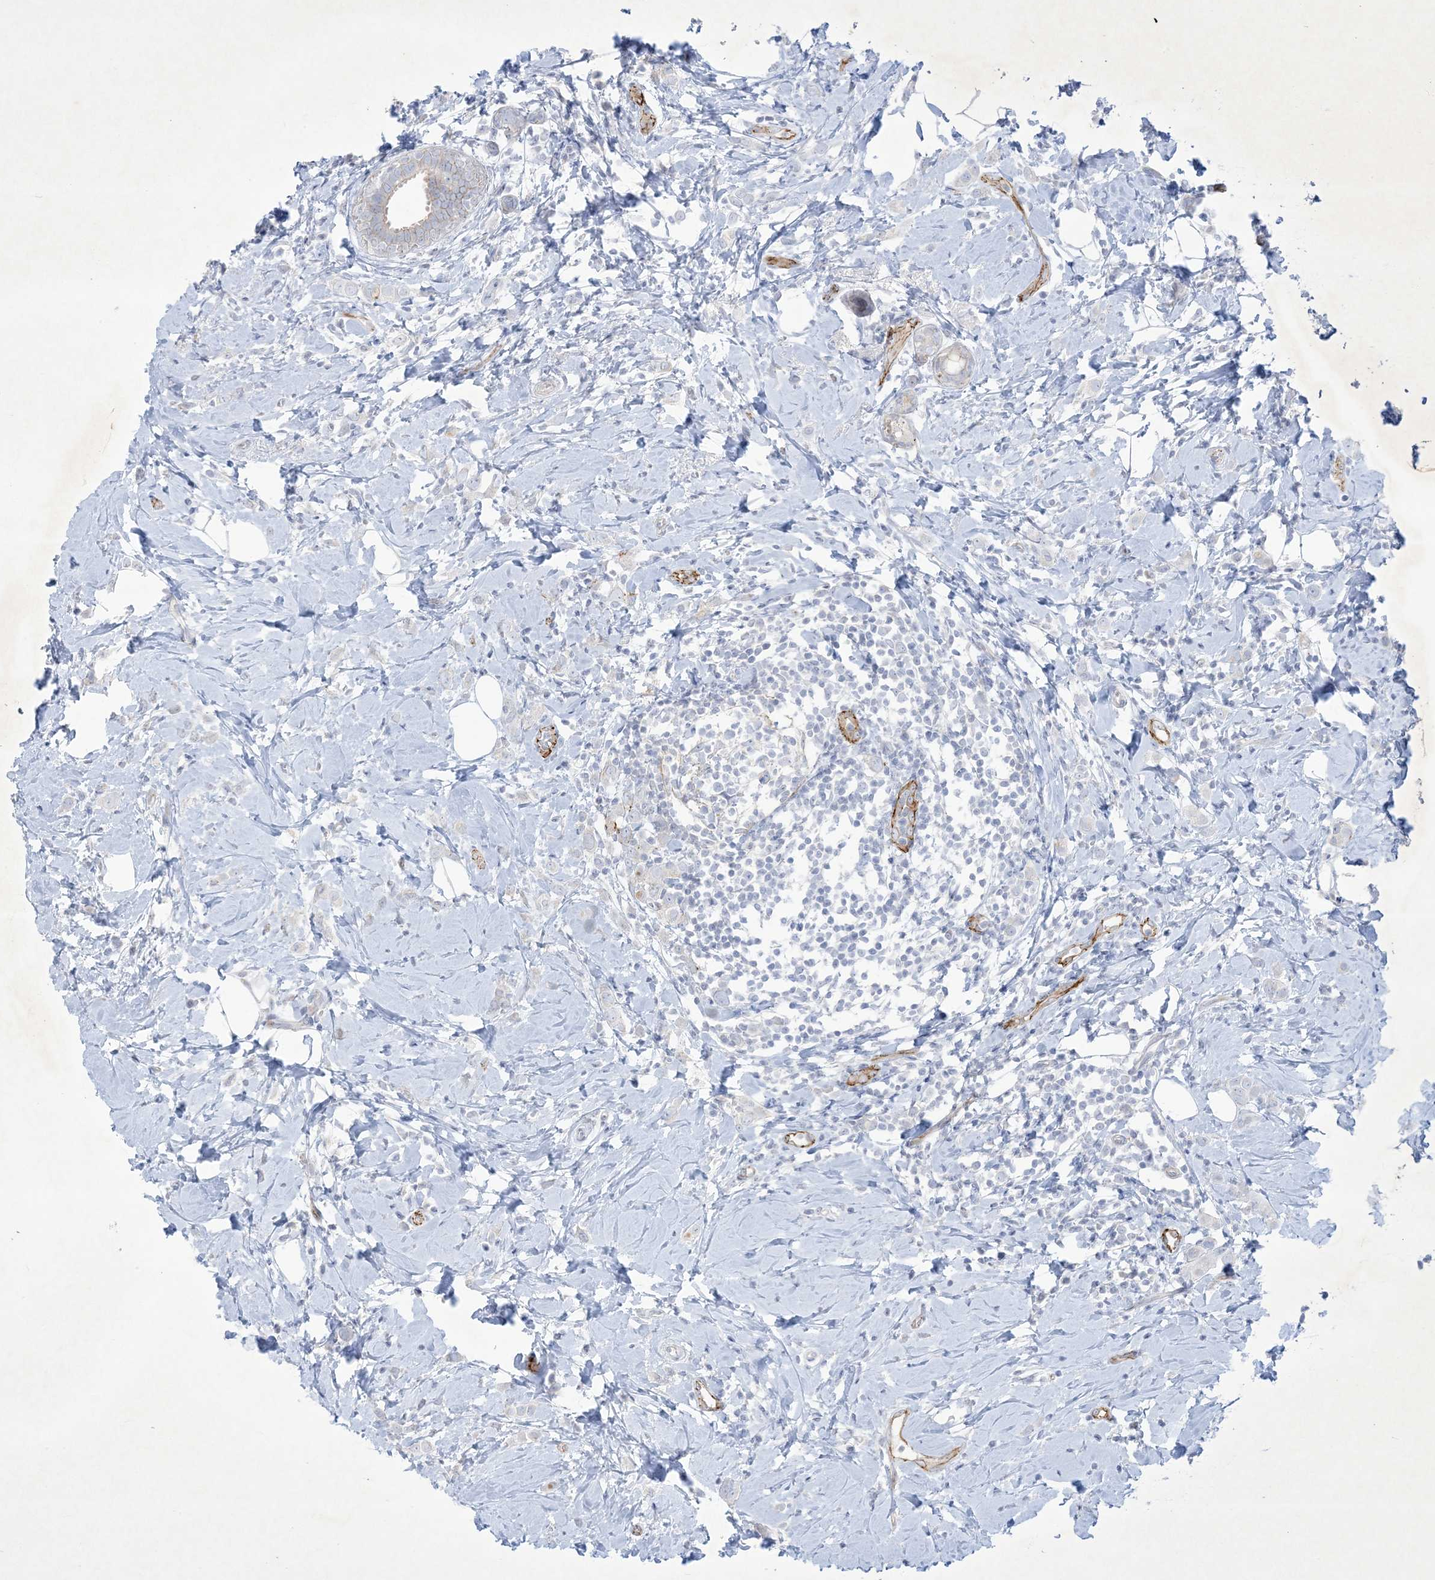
{"staining": {"intensity": "negative", "quantity": "none", "location": "none"}, "tissue": "breast cancer", "cell_type": "Tumor cells", "image_type": "cancer", "snomed": [{"axis": "morphology", "description": "Lobular carcinoma"}, {"axis": "topography", "description": "Breast"}], "caption": "Immunohistochemistry histopathology image of lobular carcinoma (breast) stained for a protein (brown), which demonstrates no expression in tumor cells.", "gene": "B3GNT7", "patient": {"sex": "female", "age": 47}}